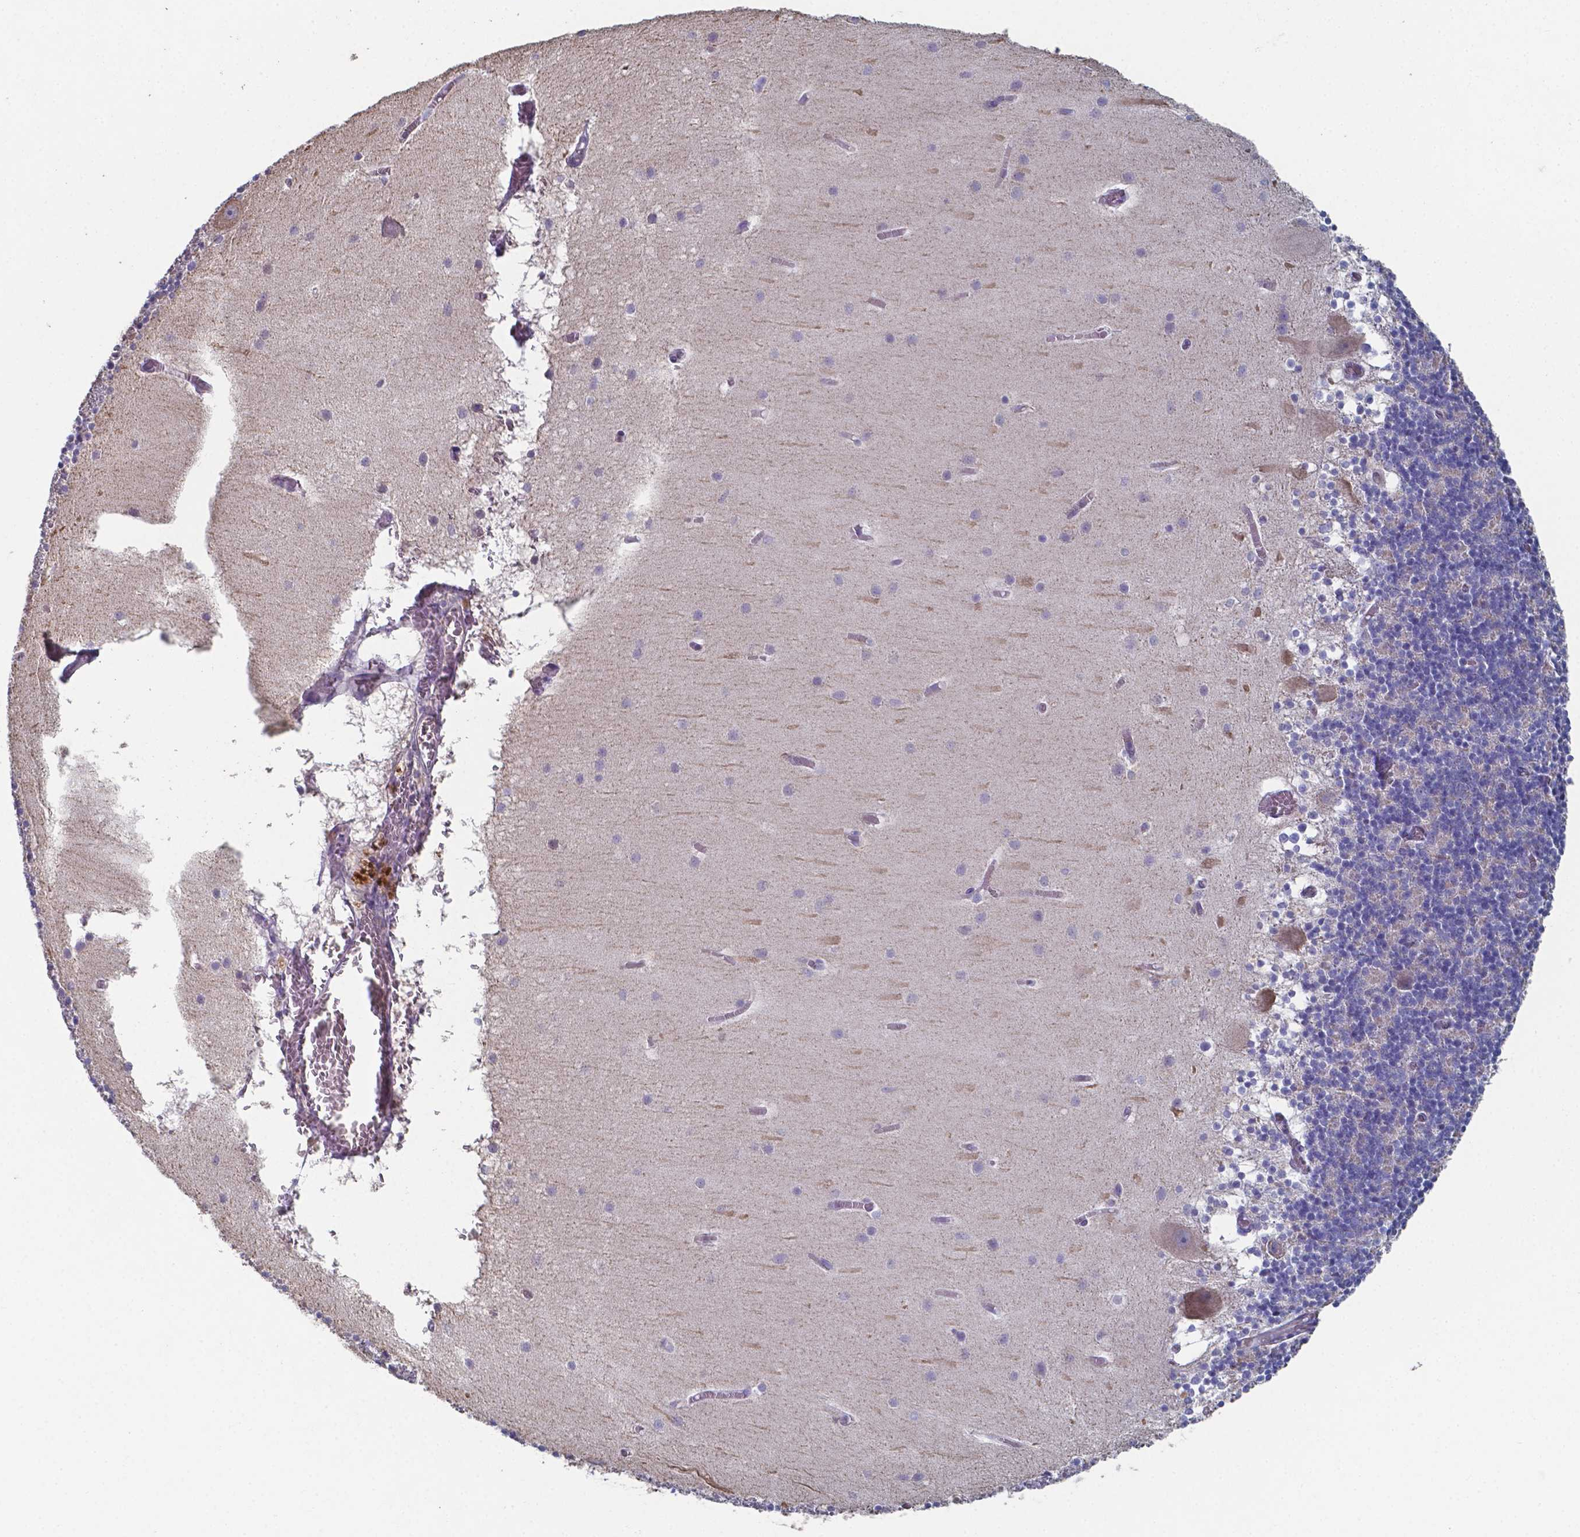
{"staining": {"intensity": "negative", "quantity": "none", "location": "none"}, "tissue": "cerebellum", "cell_type": "Cells in granular layer", "image_type": "normal", "snomed": [{"axis": "morphology", "description": "Normal tissue, NOS"}, {"axis": "topography", "description": "Cerebellum"}], "caption": "IHC histopathology image of normal cerebellum: cerebellum stained with DAB (3,3'-diaminobenzidine) demonstrates no significant protein staining in cells in granular layer.", "gene": "FOXJ1", "patient": {"sex": "male", "age": 70}}